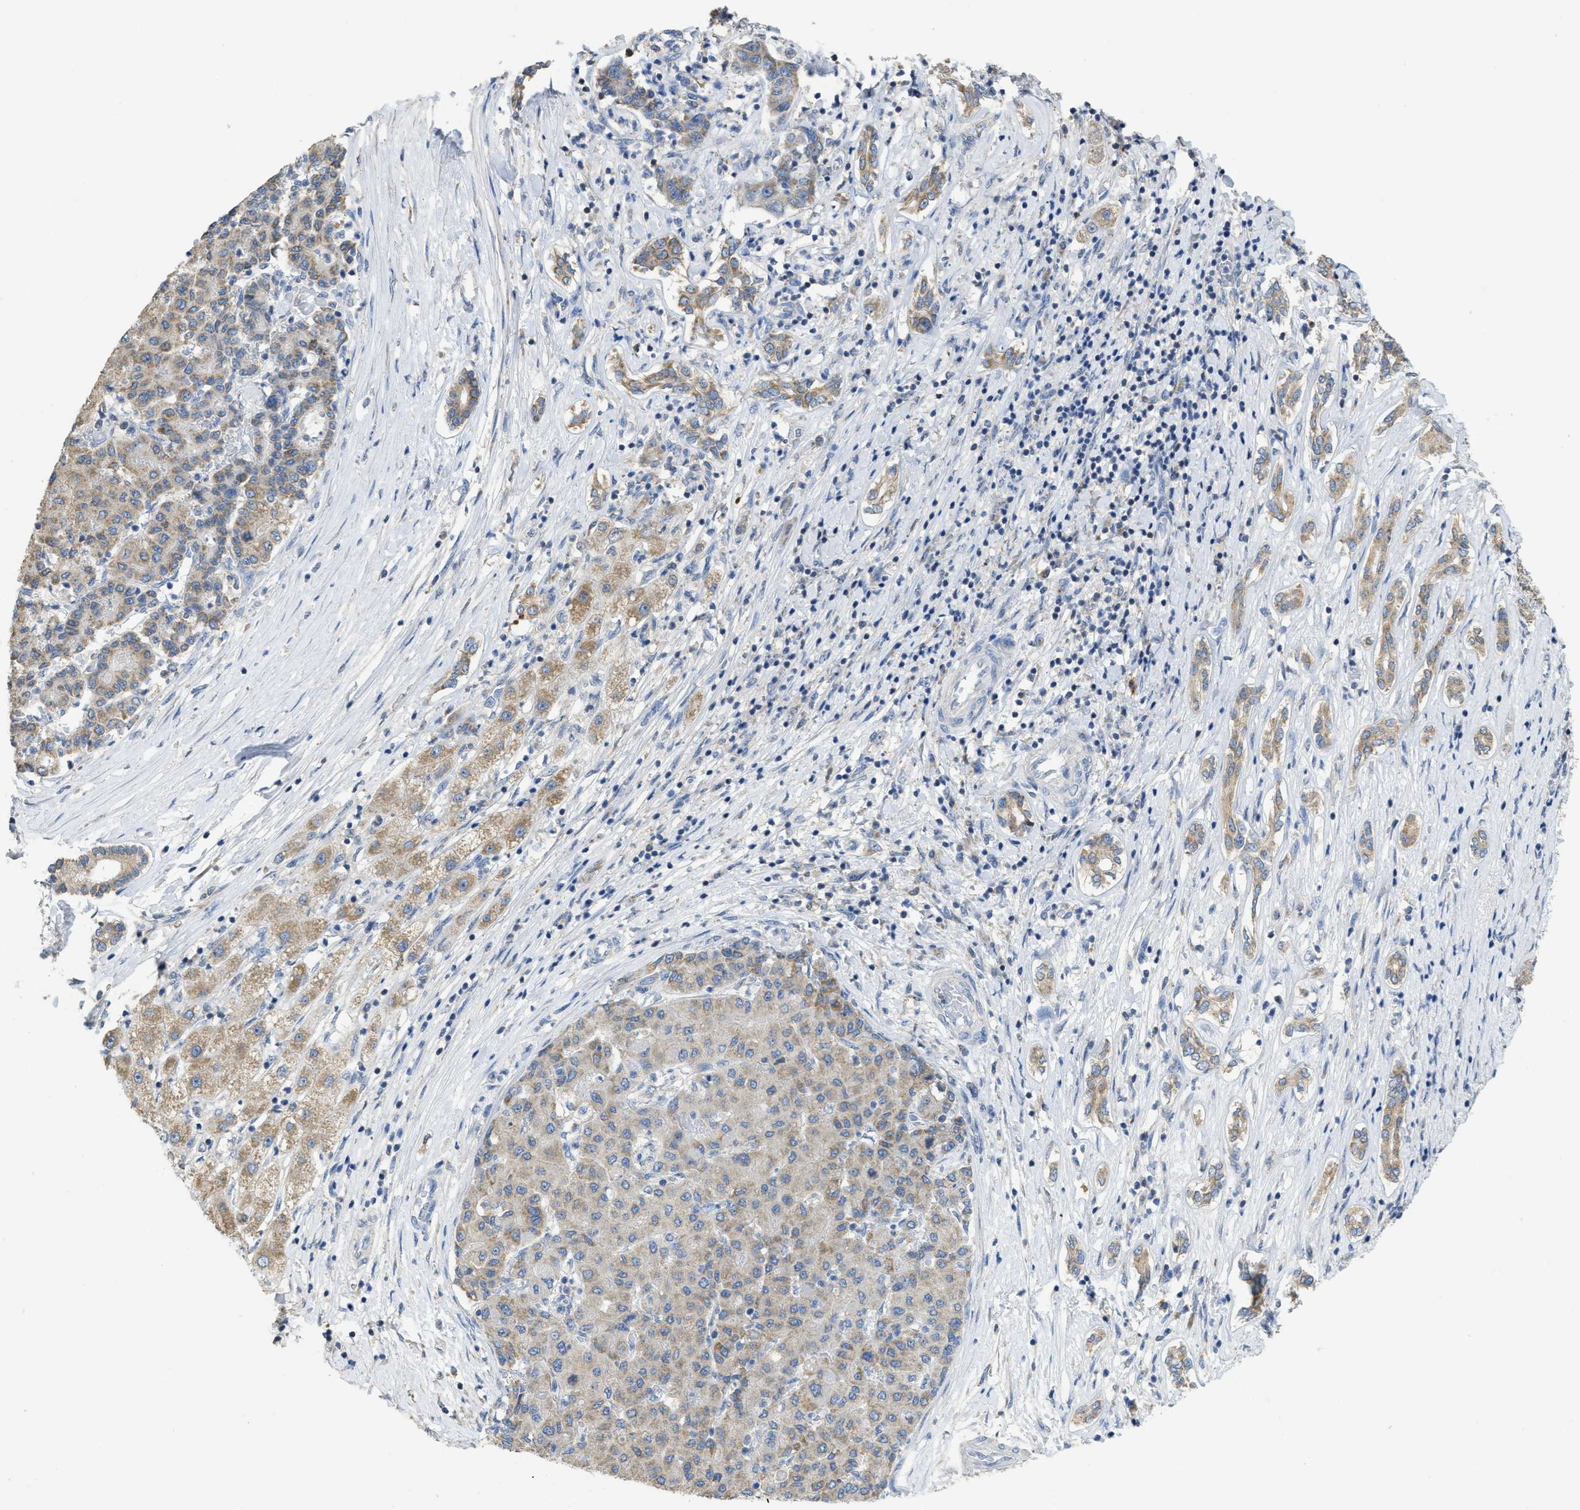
{"staining": {"intensity": "moderate", "quantity": "25%-75%", "location": "cytoplasmic/membranous"}, "tissue": "liver cancer", "cell_type": "Tumor cells", "image_type": "cancer", "snomed": [{"axis": "morphology", "description": "Carcinoma, Hepatocellular, NOS"}, {"axis": "topography", "description": "Liver"}], "caption": "Liver cancer was stained to show a protein in brown. There is medium levels of moderate cytoplasmic/membranous positivity in approximately 25%-75% of tumor cells. The staining was performed using DAB (3,3'-diaminobenzidine), with brown indicating positive protein expression. Nuclei are stained blue with hematoxylin.", "gene": "SFXN2", "patient": {"sex": "male", "age": 65}}